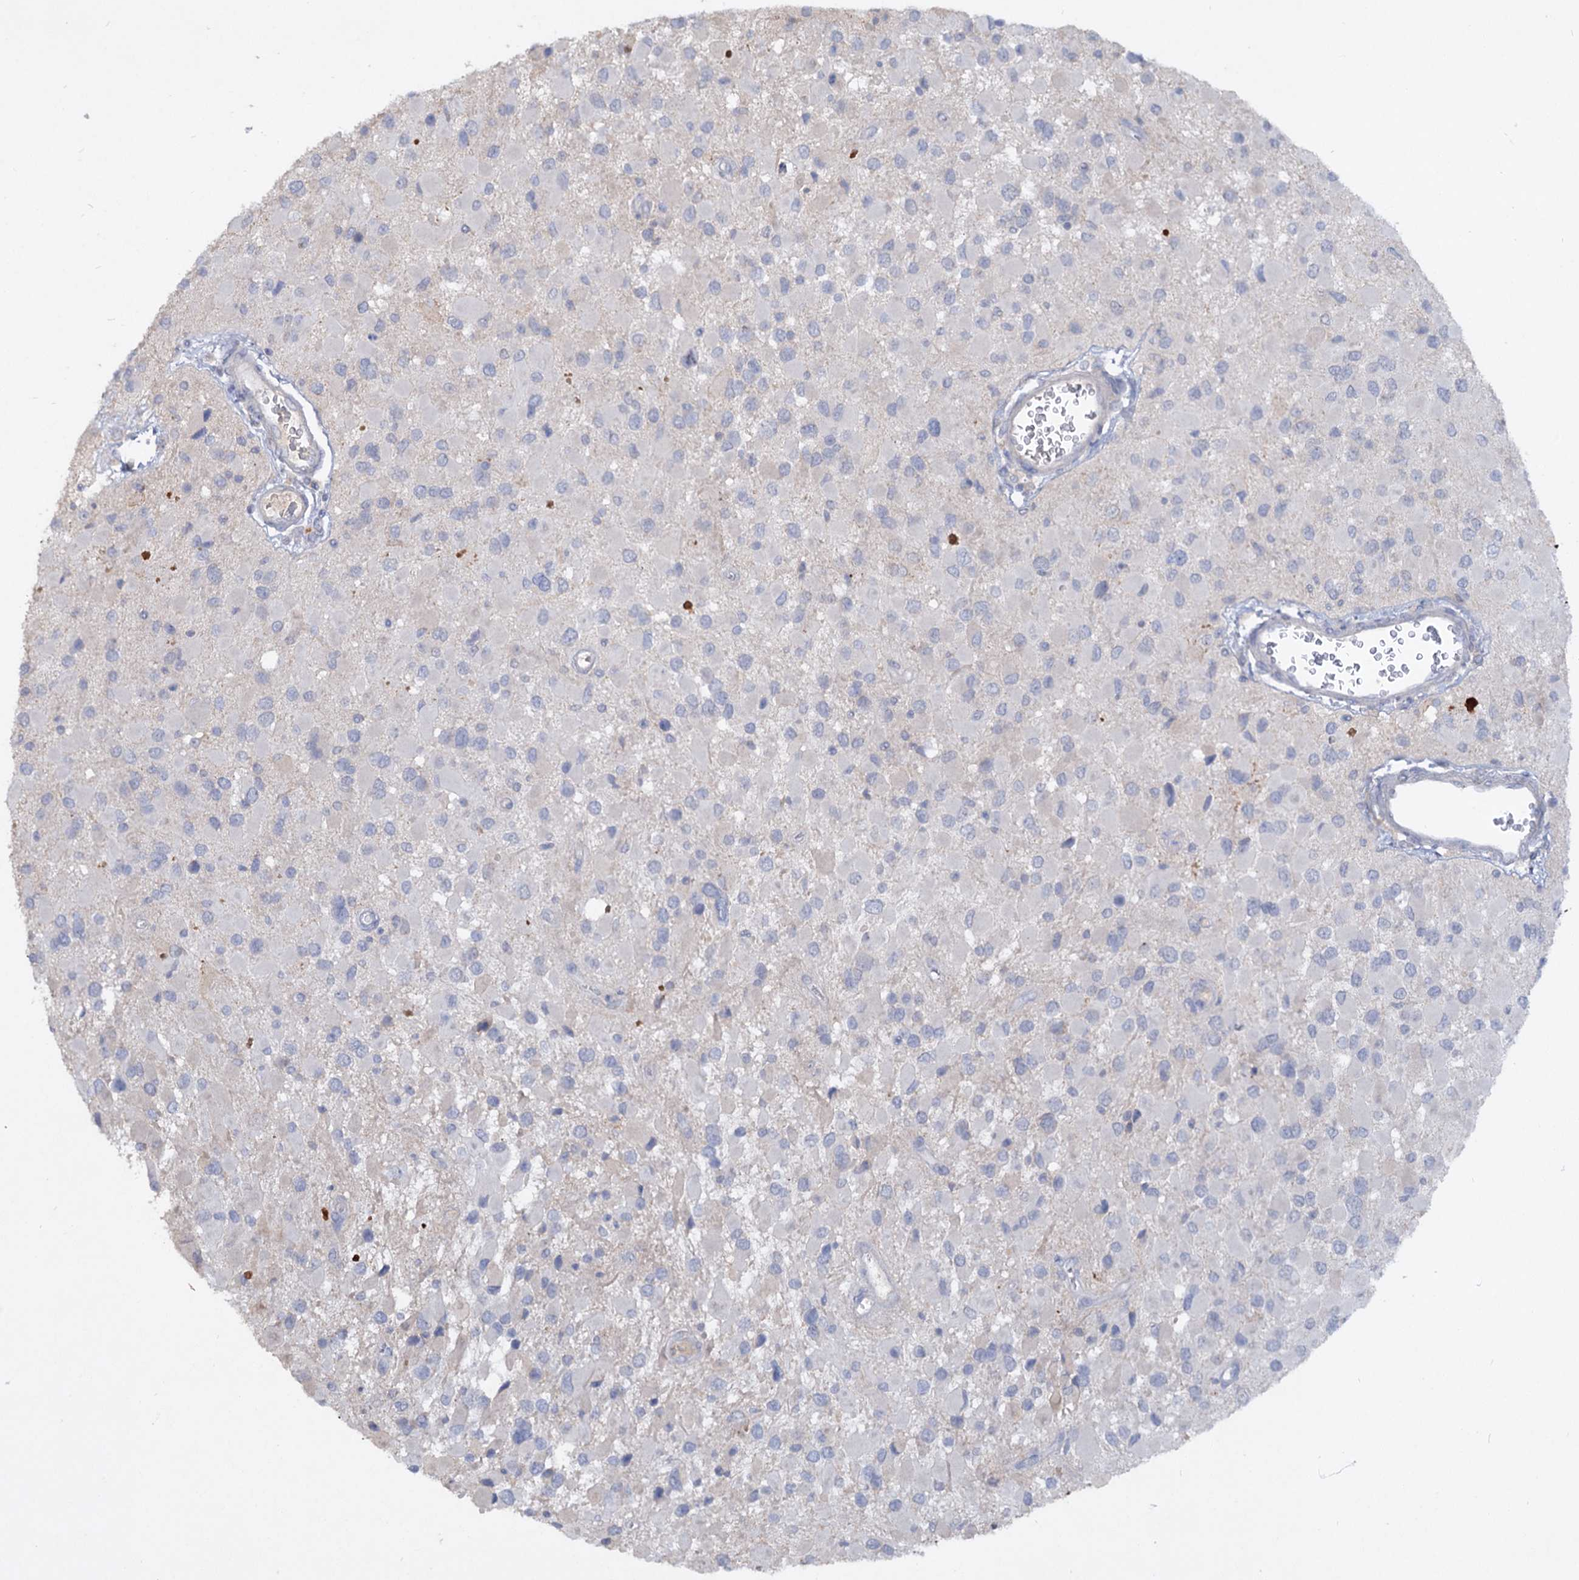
{"staining": {"intensity": "negative", "quantity": "none", "location": "none"}, "tissue": "glioma", "cell_type": "Tumor cells", "image_type": "cancer", "snomed": [{"axis": "morphology", "description": "Glioma, malignant, High grade"}, {"axis": "topography", "description": "Brain"}], "caption": "Immunohistochemistry image of human malignant high-grade glioma stained for a protein (brown), which demonstrates no expression in tumor cells.", "gene": "ATP4A", "patient": {"sex": "male", "age": 53}}